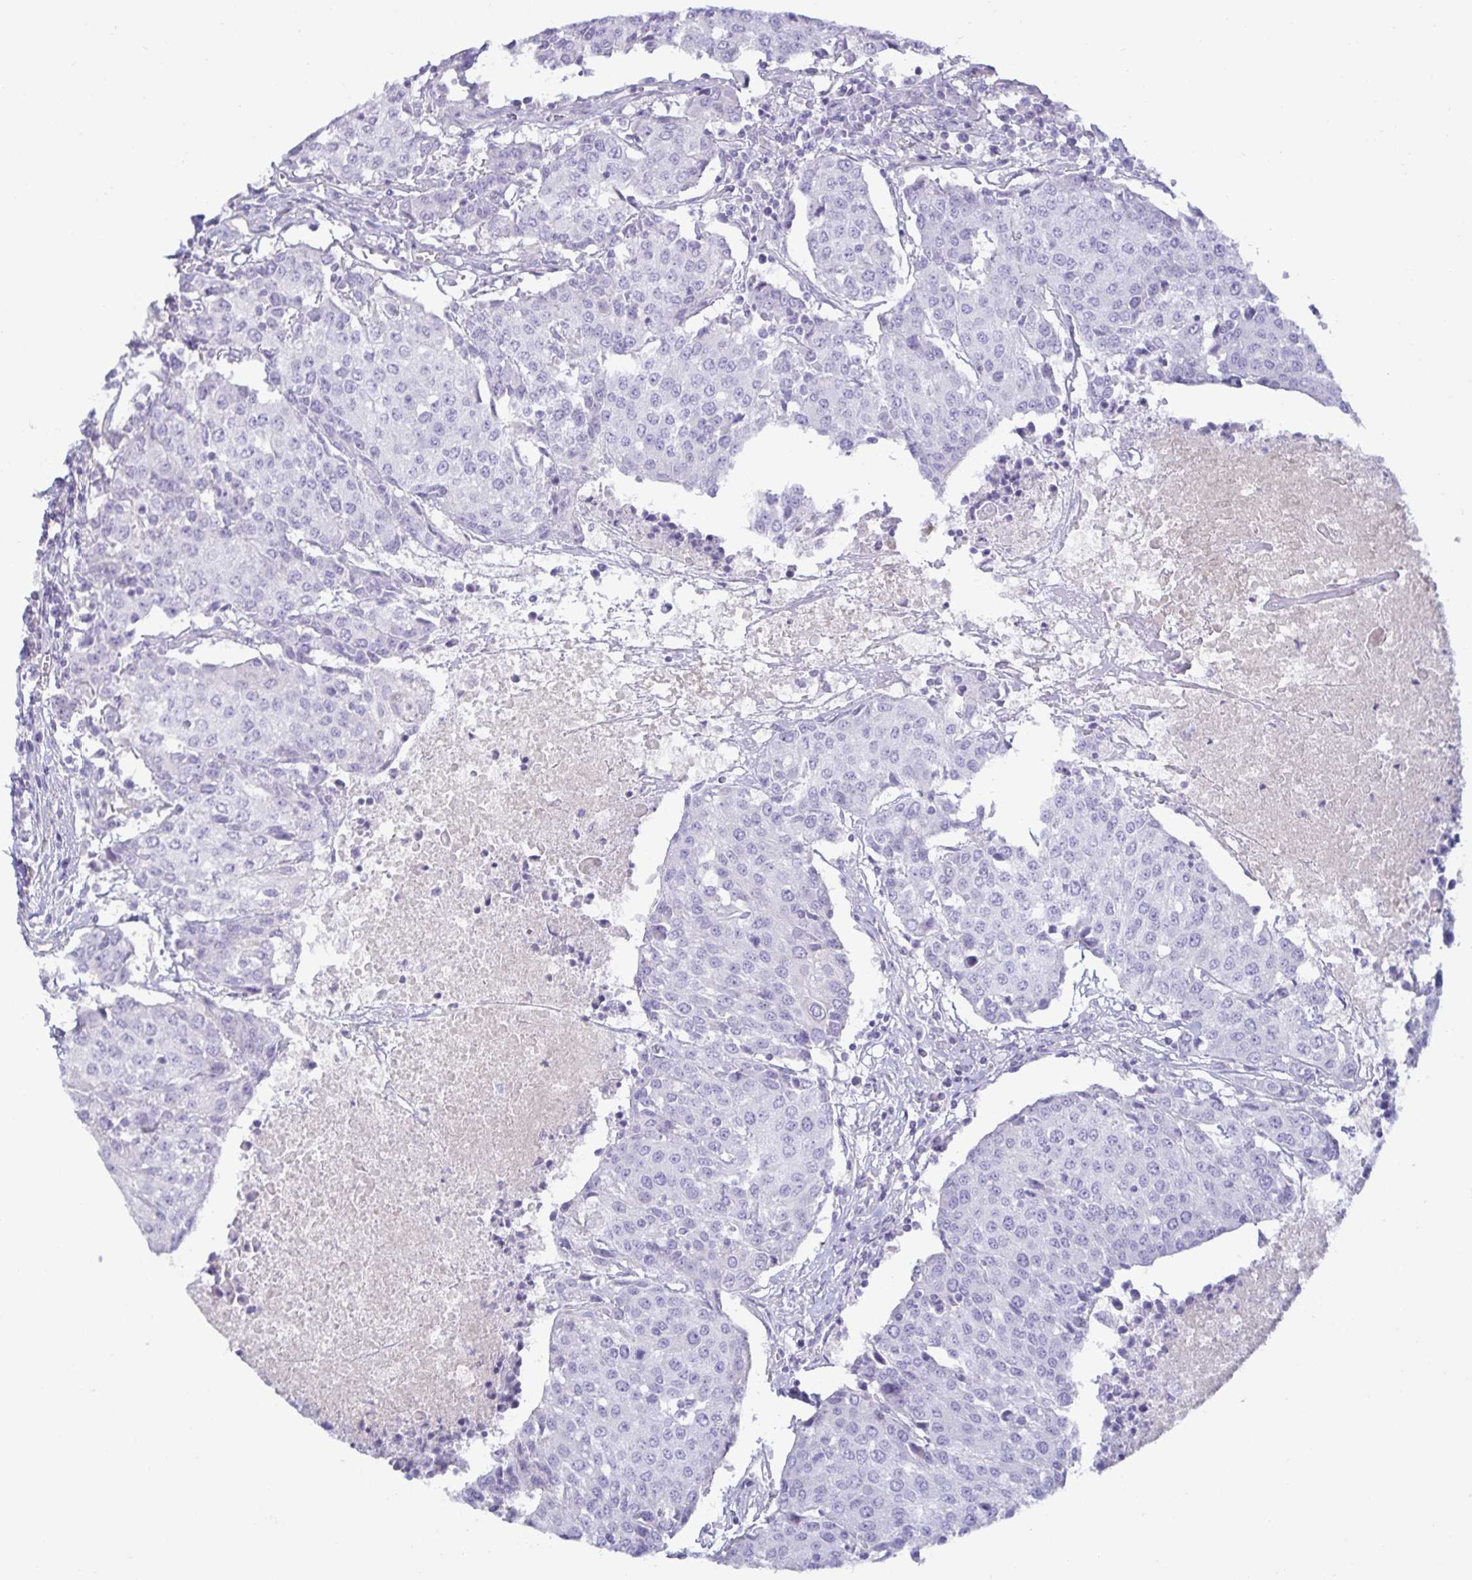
{"staining": {"intensity": "negative", "quantity": "none", "location": "none"}, "tissue": "urothelial cancer", "cell_type": "Tumor cells", "image_type": "cancer", "snomed": [{"axis": "morphology", "description": "Urothelial carcinoma, High grade"}, {"axis": "topography", "description": "Urinary bladder"}], "caption": "A high-resolution micrograph shows immunohistochemistry staining of high-grade urothelial carcinoma, which shows no significant positivity in tumor cells.", "gene": "SPAG4", "patient": {"sex": "female", "age": 85}}